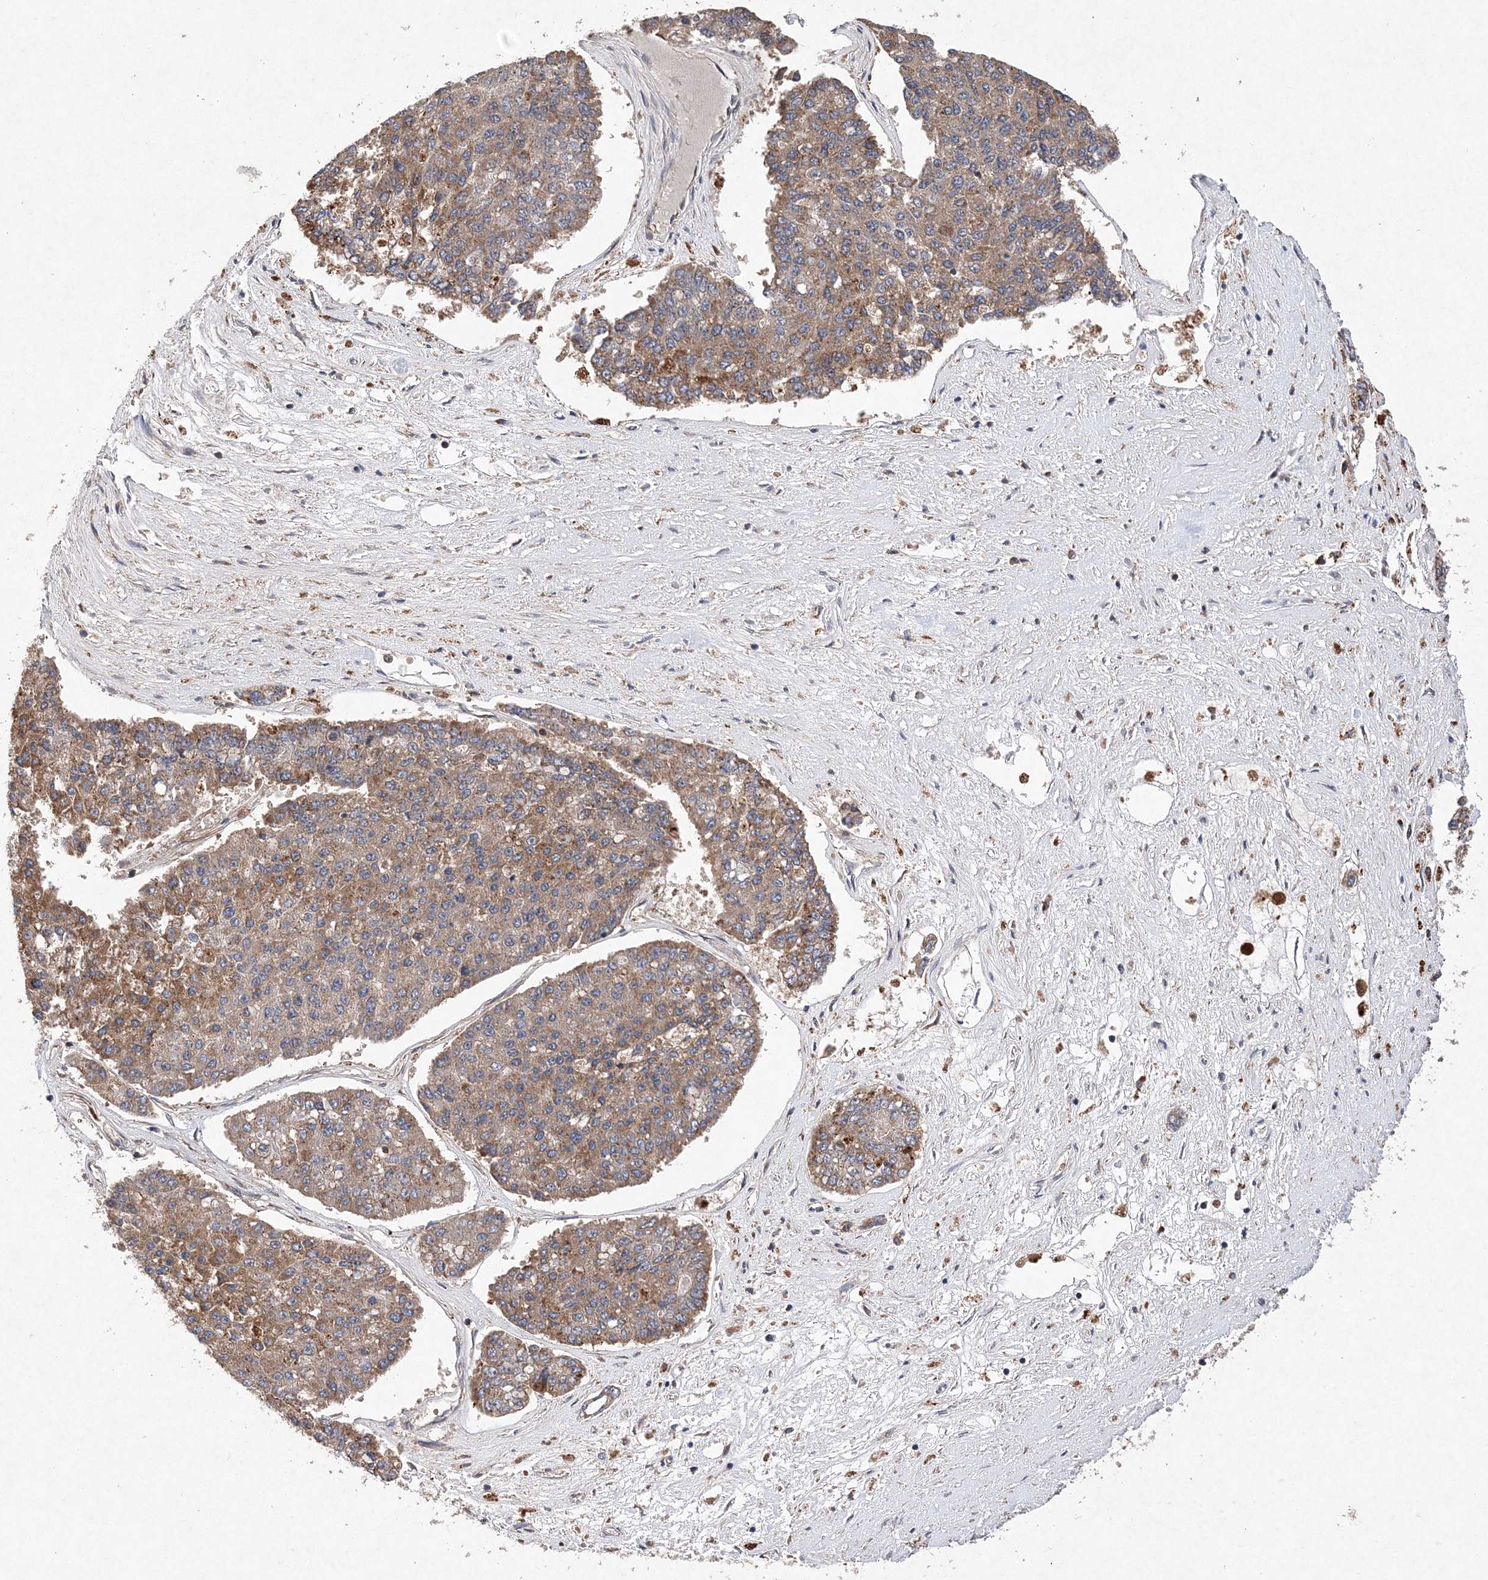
{"staining": {"intensity": "moderate", "quantity": "25%-75%", "location": "cytoplasmic/membranous"}, "tissue": "pancreatic cancer", "cell_type": "Tumor cells", "image_type": "cancer", "snomed": [{"axis": "morphology", "description": "Adenocarcinoma, NOS"}, {"axis": "topography", "description": "Pancreas"}], "caption": "Immunohistochemistry (DAB (3,3'-diaminobenzidine)) staining of human adenocarcinoma (pancreatic) reveals moderate cytoplasmic/membranous protein expression in about 25%-75% of tumor cells.", "gene": "PROSER1", "patient": {"sex": "male", "age": 50}}